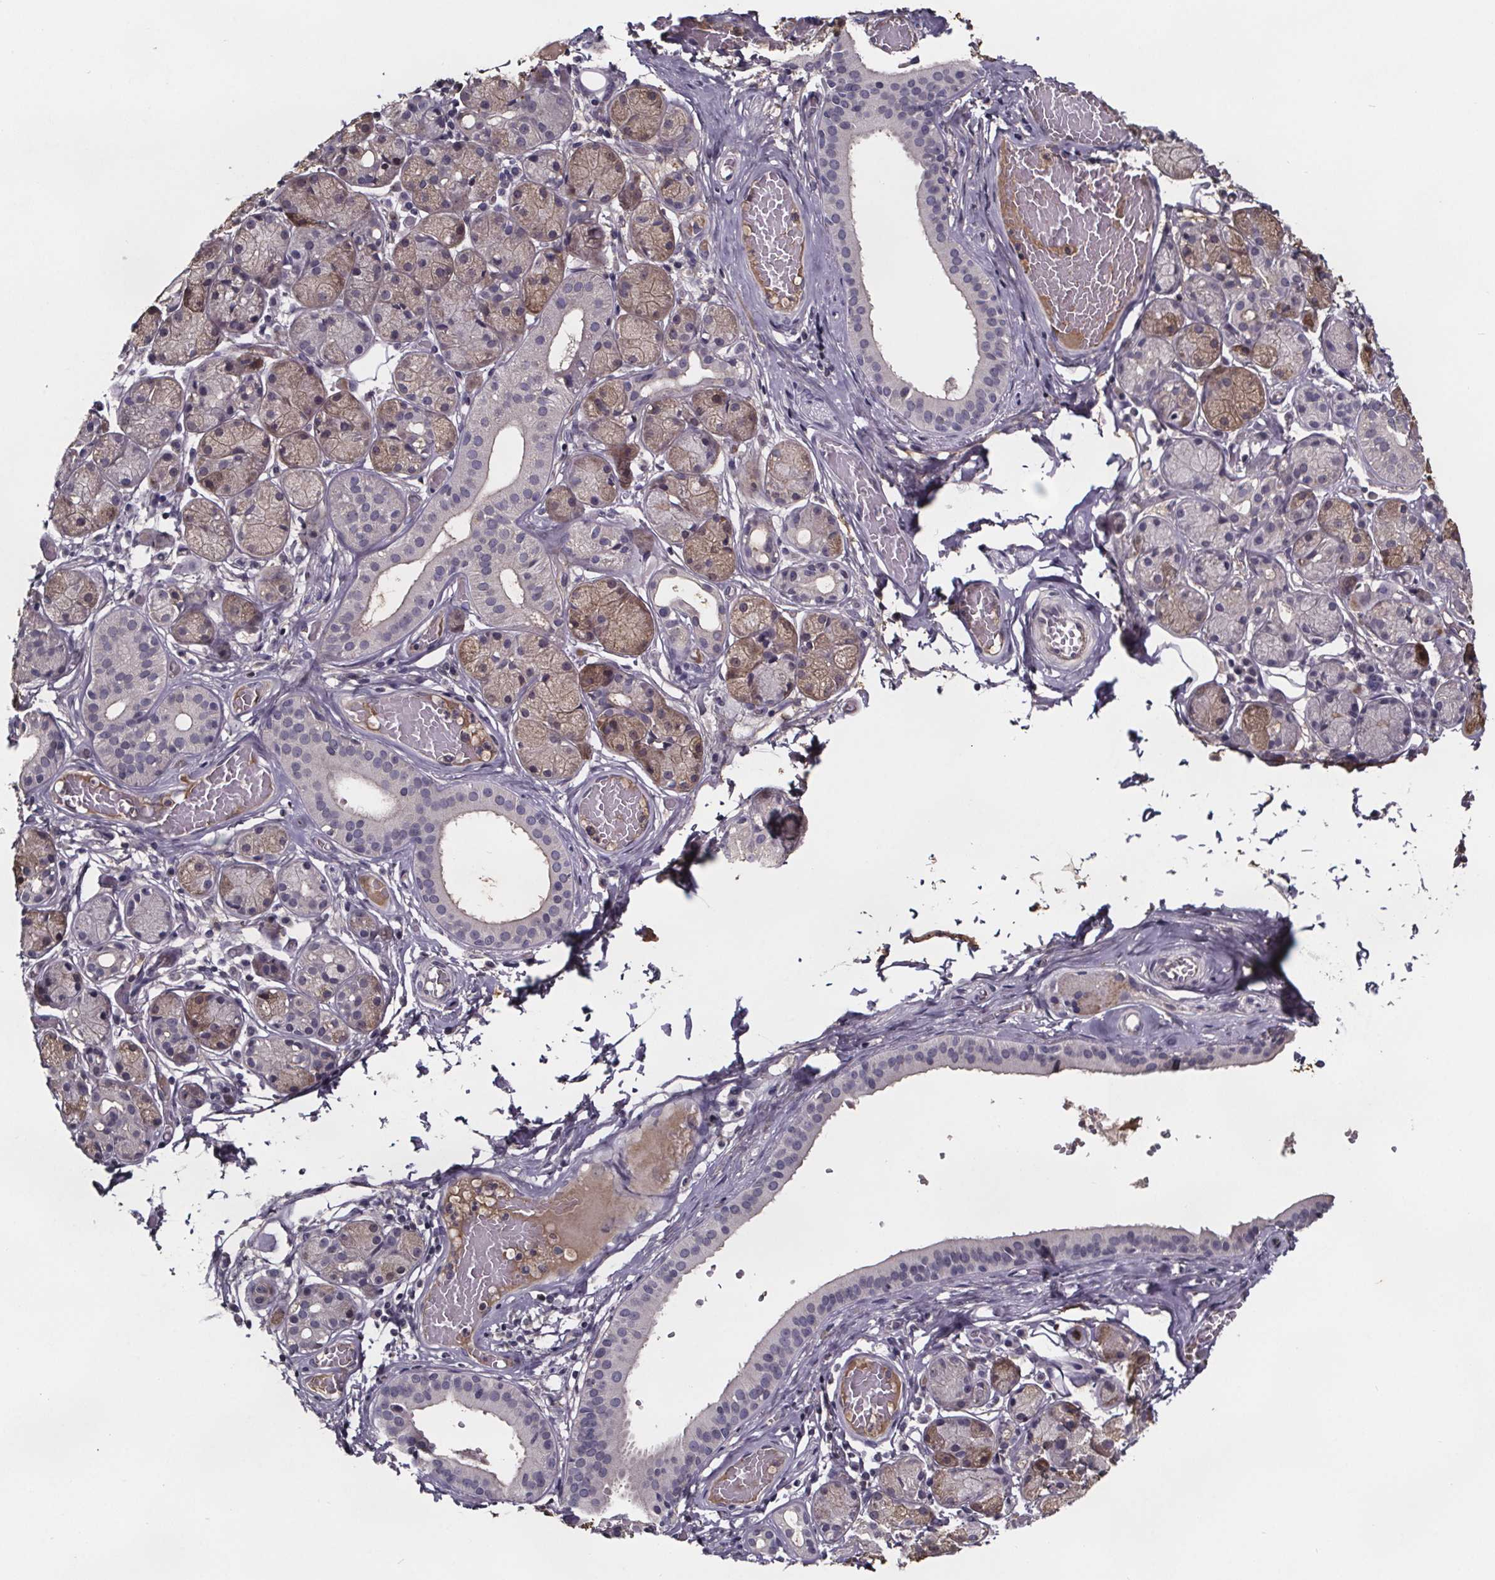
{"staining": {"intensity": "moderate", "quantity": "25%-75%", "location": "cytoplasmic/membranous,nuclear"}, "tissue": "salivary gland", "cell_type": "Glandular cells", "image_type": "normal", "snomed": [{"axis": "morphology", "description": "Normal tissue, NOS"}, {"axis": "topography", "description": "Salivary gland"}, {"axis": "topography", "description": "Peripheral nerve tissue"}], "caption": "Glandular cells show medium levels of moderate cytoplasmic/membranous,nuclear expression in about 25%-75% of cells in normal human salivary gland.", "gene": "NPHP4", "patient": {"sex": "male", "age": 71}}